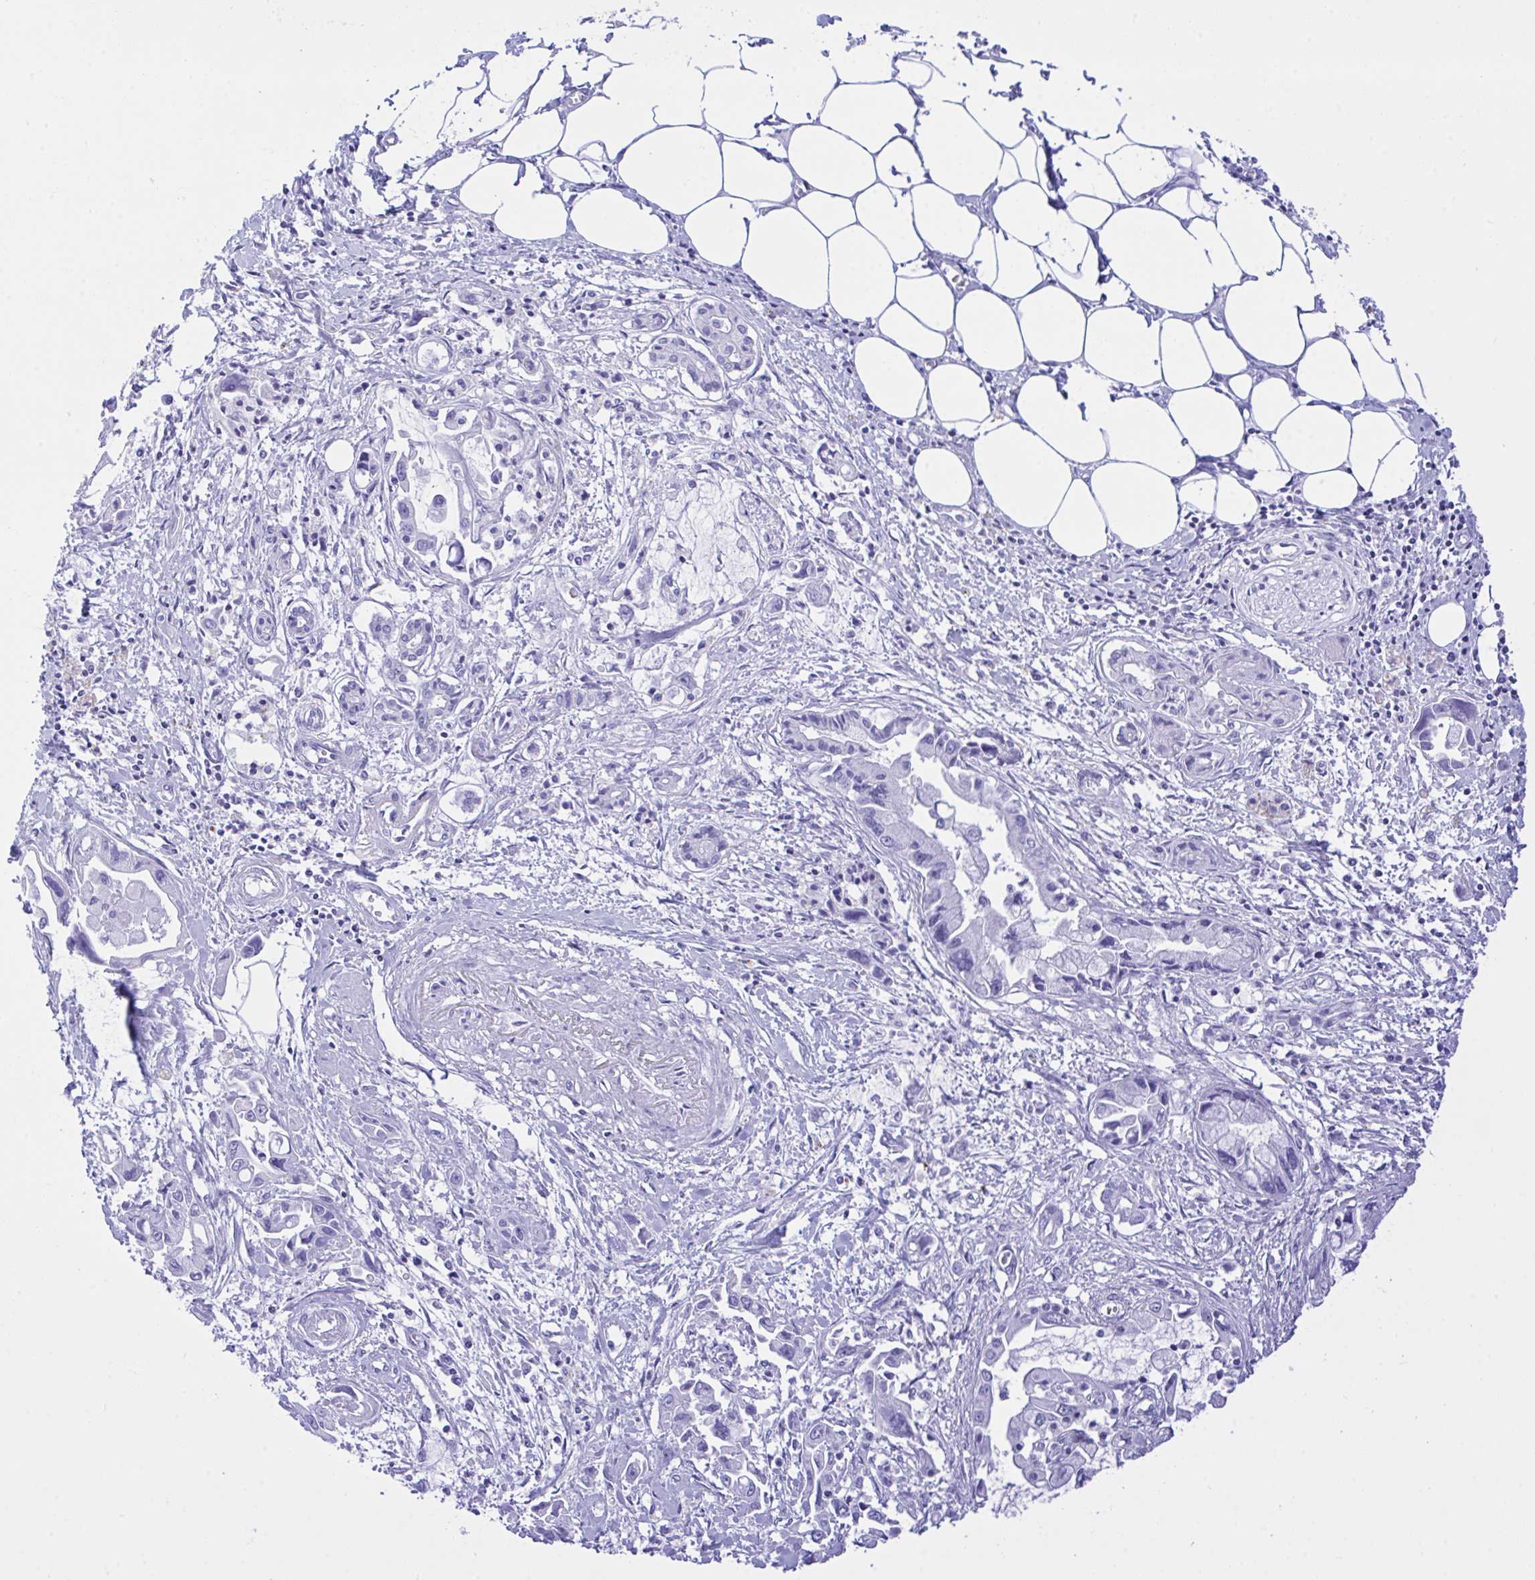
{"staining": {"intensity": "negative", "quantity": "none", "location": "none"}, "tissue": "pancreatic cancer", "cell_type": "Tumor cells", "image_type": "cancer", "snomed": [{"axis": "morphology", "description": "Adenocarcinoma, NOS"}, {"axis": "topography", "description": "Pancreas"}], "caption": "Immunohistochemistry (IHC) histopathology image of neoplastic tissue: human pancreatic cancer stained with DAB displays no significant protein staining in tumor cells. The staining is performed using DAB brown chromogen with nuclei counter-stained in using hematoxylin.", "gene": "SELENOV", "patient": {"sex": "male", "age": 84}}